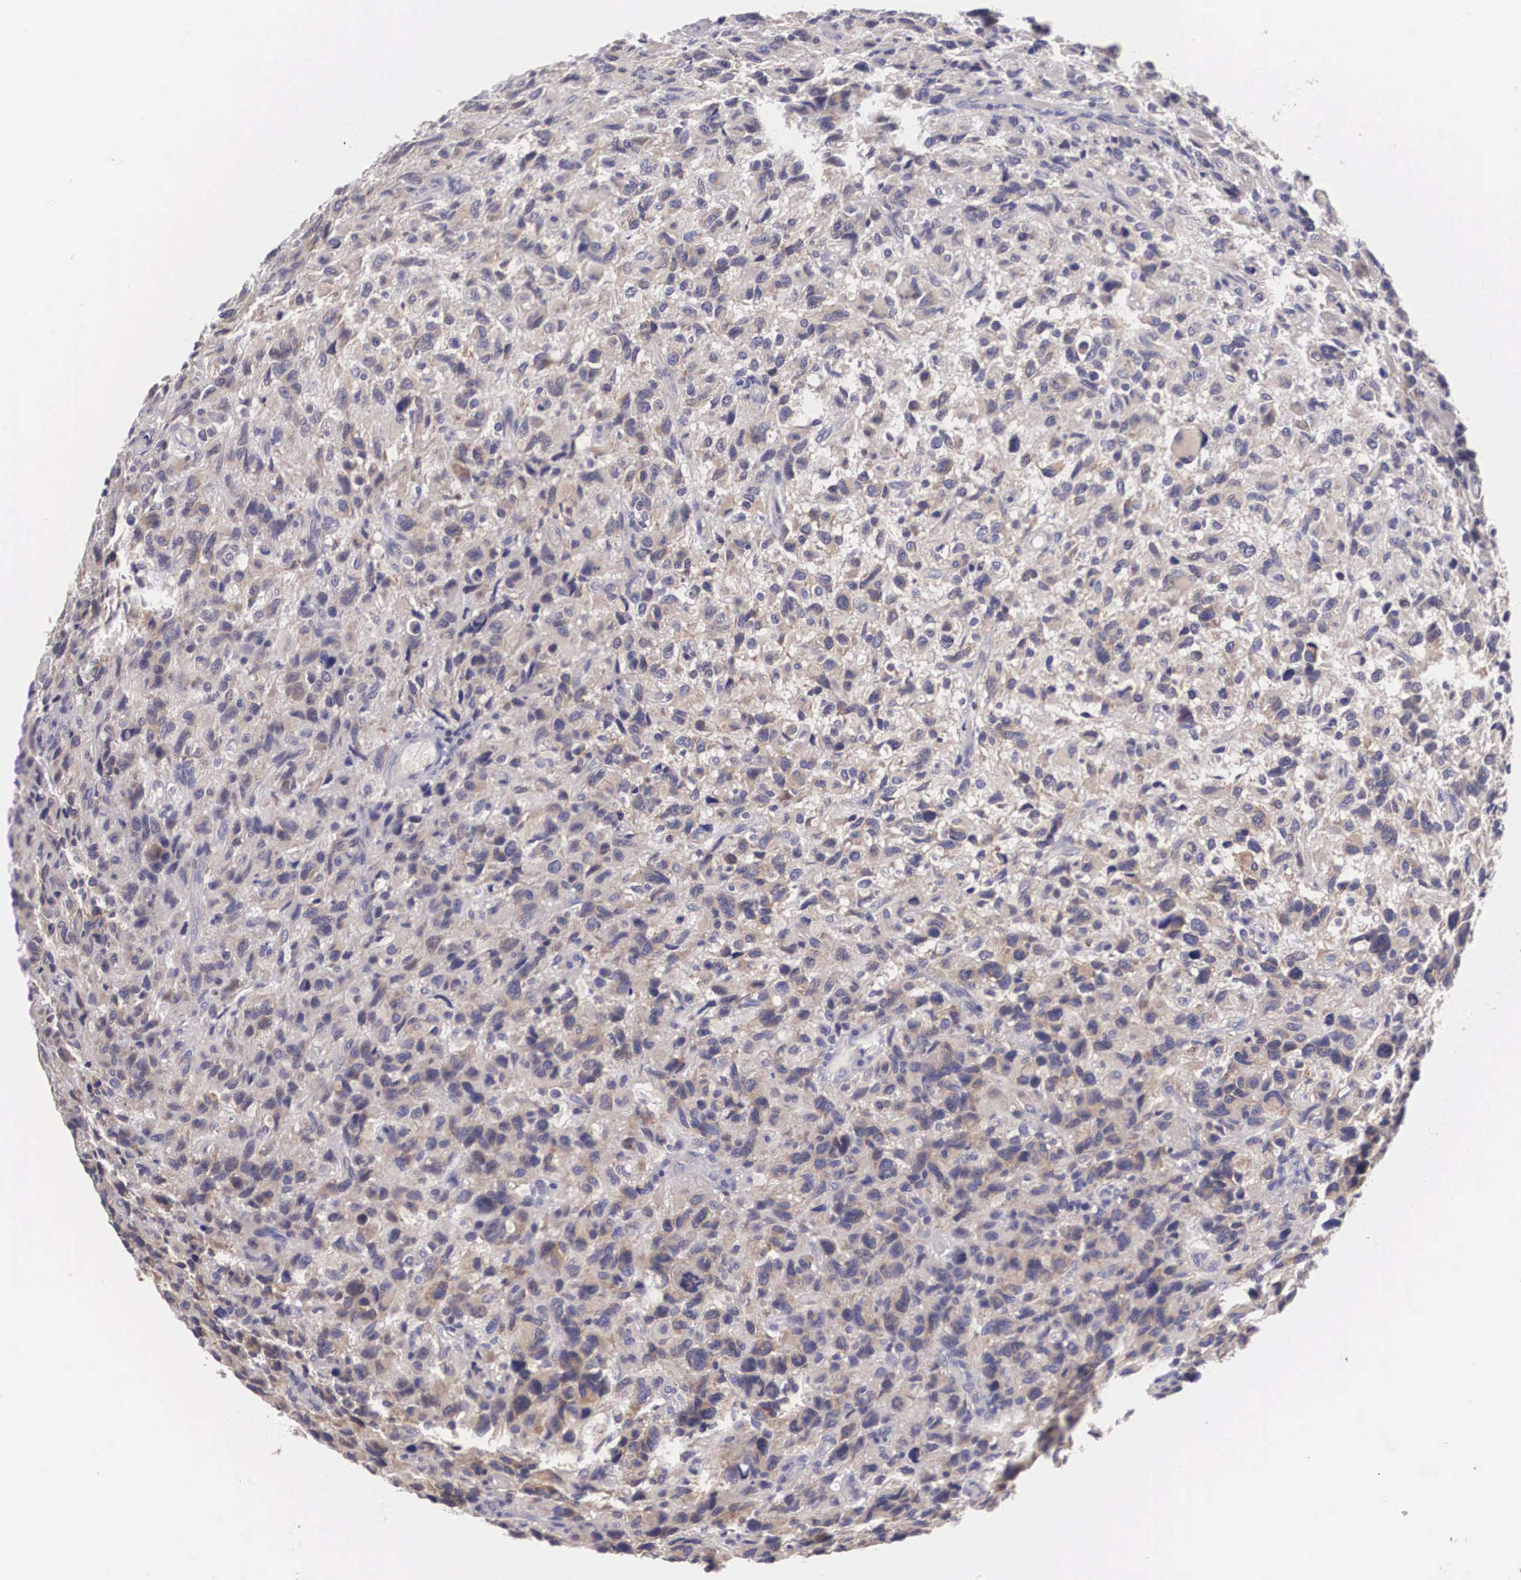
{"staining": {"intensity": "weak", "quantity": "25%-75%", "location": "cytoplasmic/membranous"}, "tissue": "glioma", "cell_type": "Tumor cells", "image_type": "cancer", "snomed": [{"axis": "morphology", "description": "Glioma, malignant, High grade"}, {"axis": "topography", "description": "Brain"}], "caption": "Immunohistochemistry (IHC) of malignant glioma (high-grade) displays low levels of weak cytoplasmic/membranous positivity in approximately 25%-75% of tumor cells.", "gene": "TXLNG", "patient": {"sex": "female", "age": 60}}